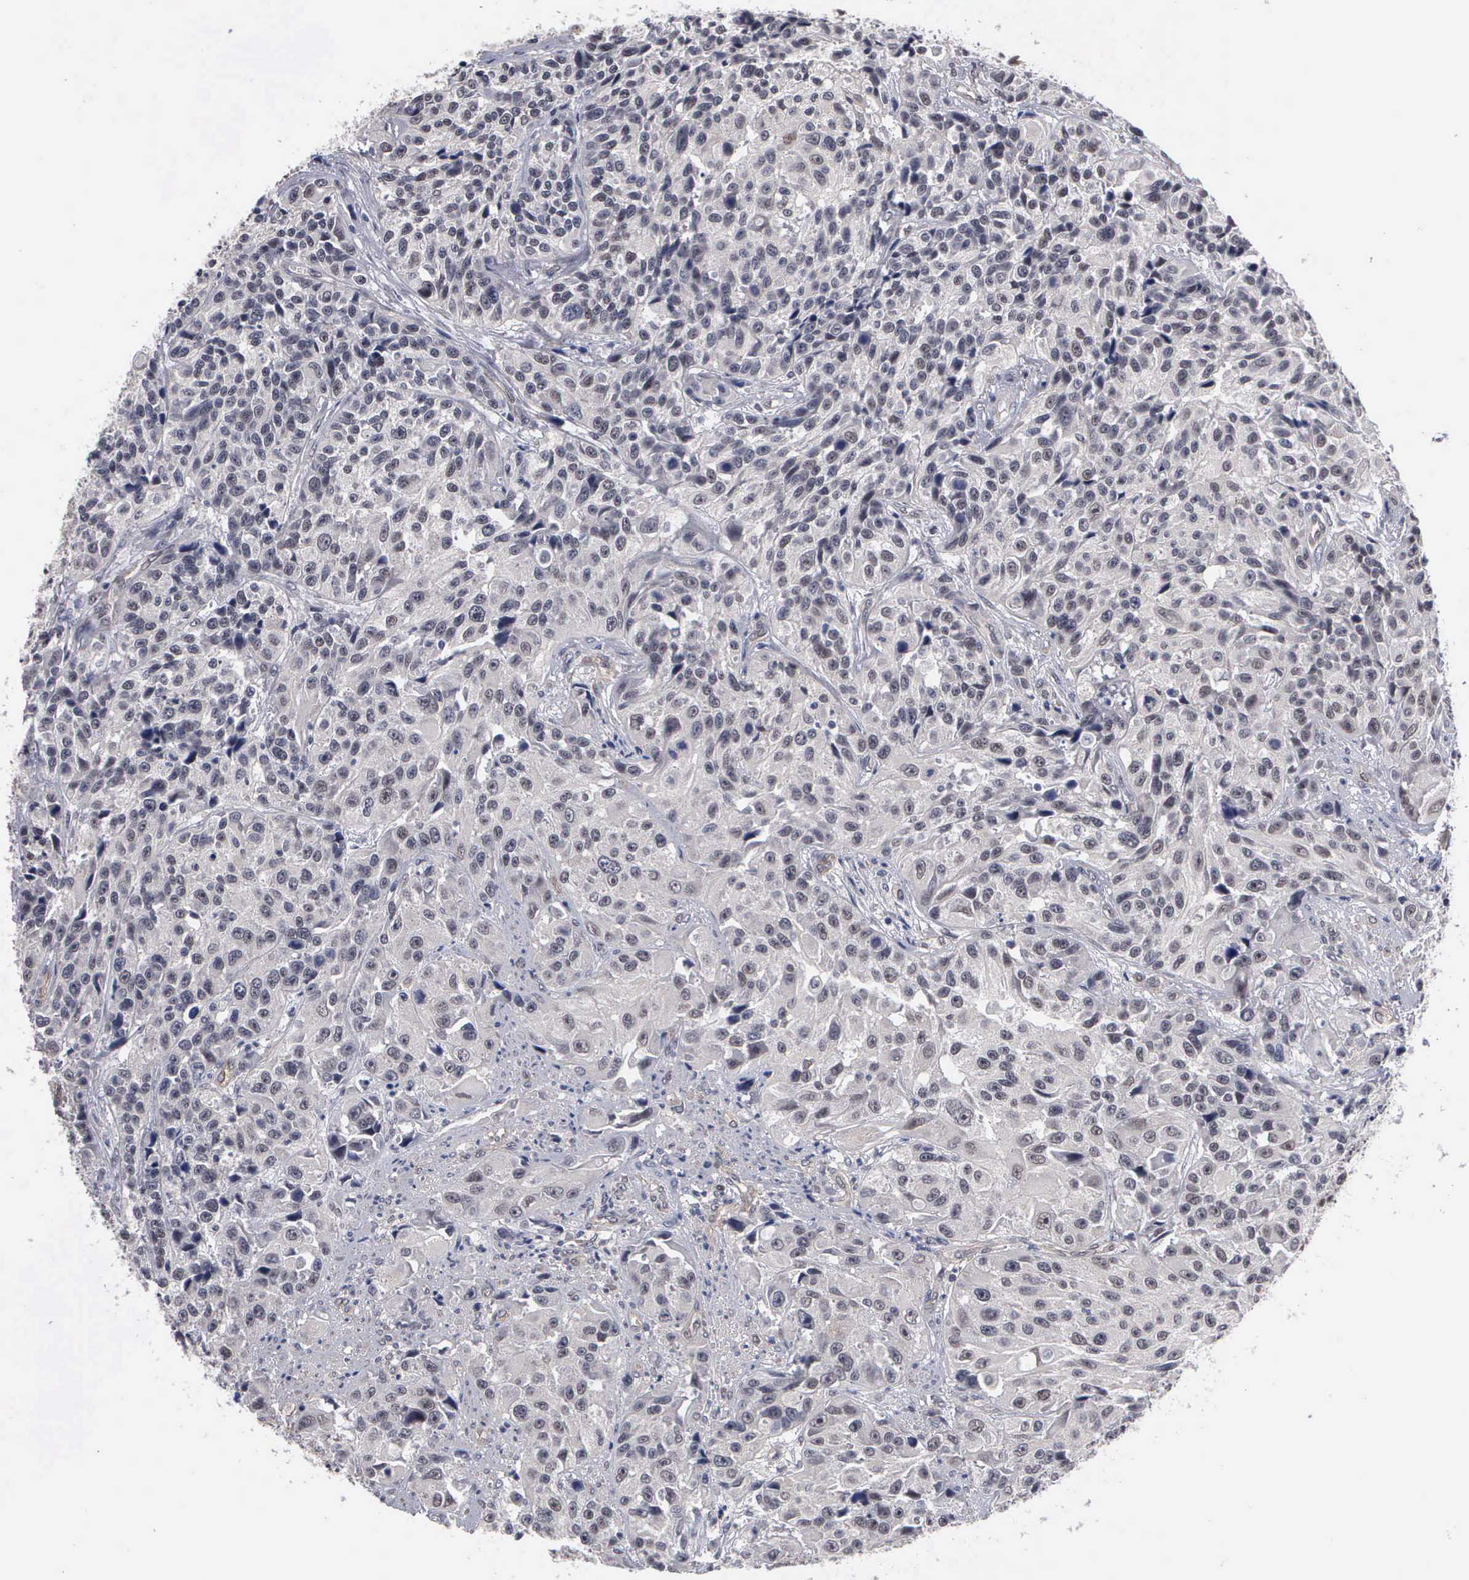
{"staining": {"intensity": "weak", "quantity": "<25%", "location": "nuclear"}, "tissue": "urothelial cancer", "cell_type": "Tumor cells", "image_type": "cancer", "snomed": [{"axis": "morphology", "description": "Urothelial carcinoma, High grade"}, {"axis": "topography", "description": "Urinary bladder"}], "caption": "Immunohistochemistry image of neoplastic tissue: urothelial cancer stained with DAB (3,3'-diaminobenzidine) reveals no significant protein staining in tumor cells.", "gene": "ZBTB33", "patient": {"sex": "female", "age": 81}}